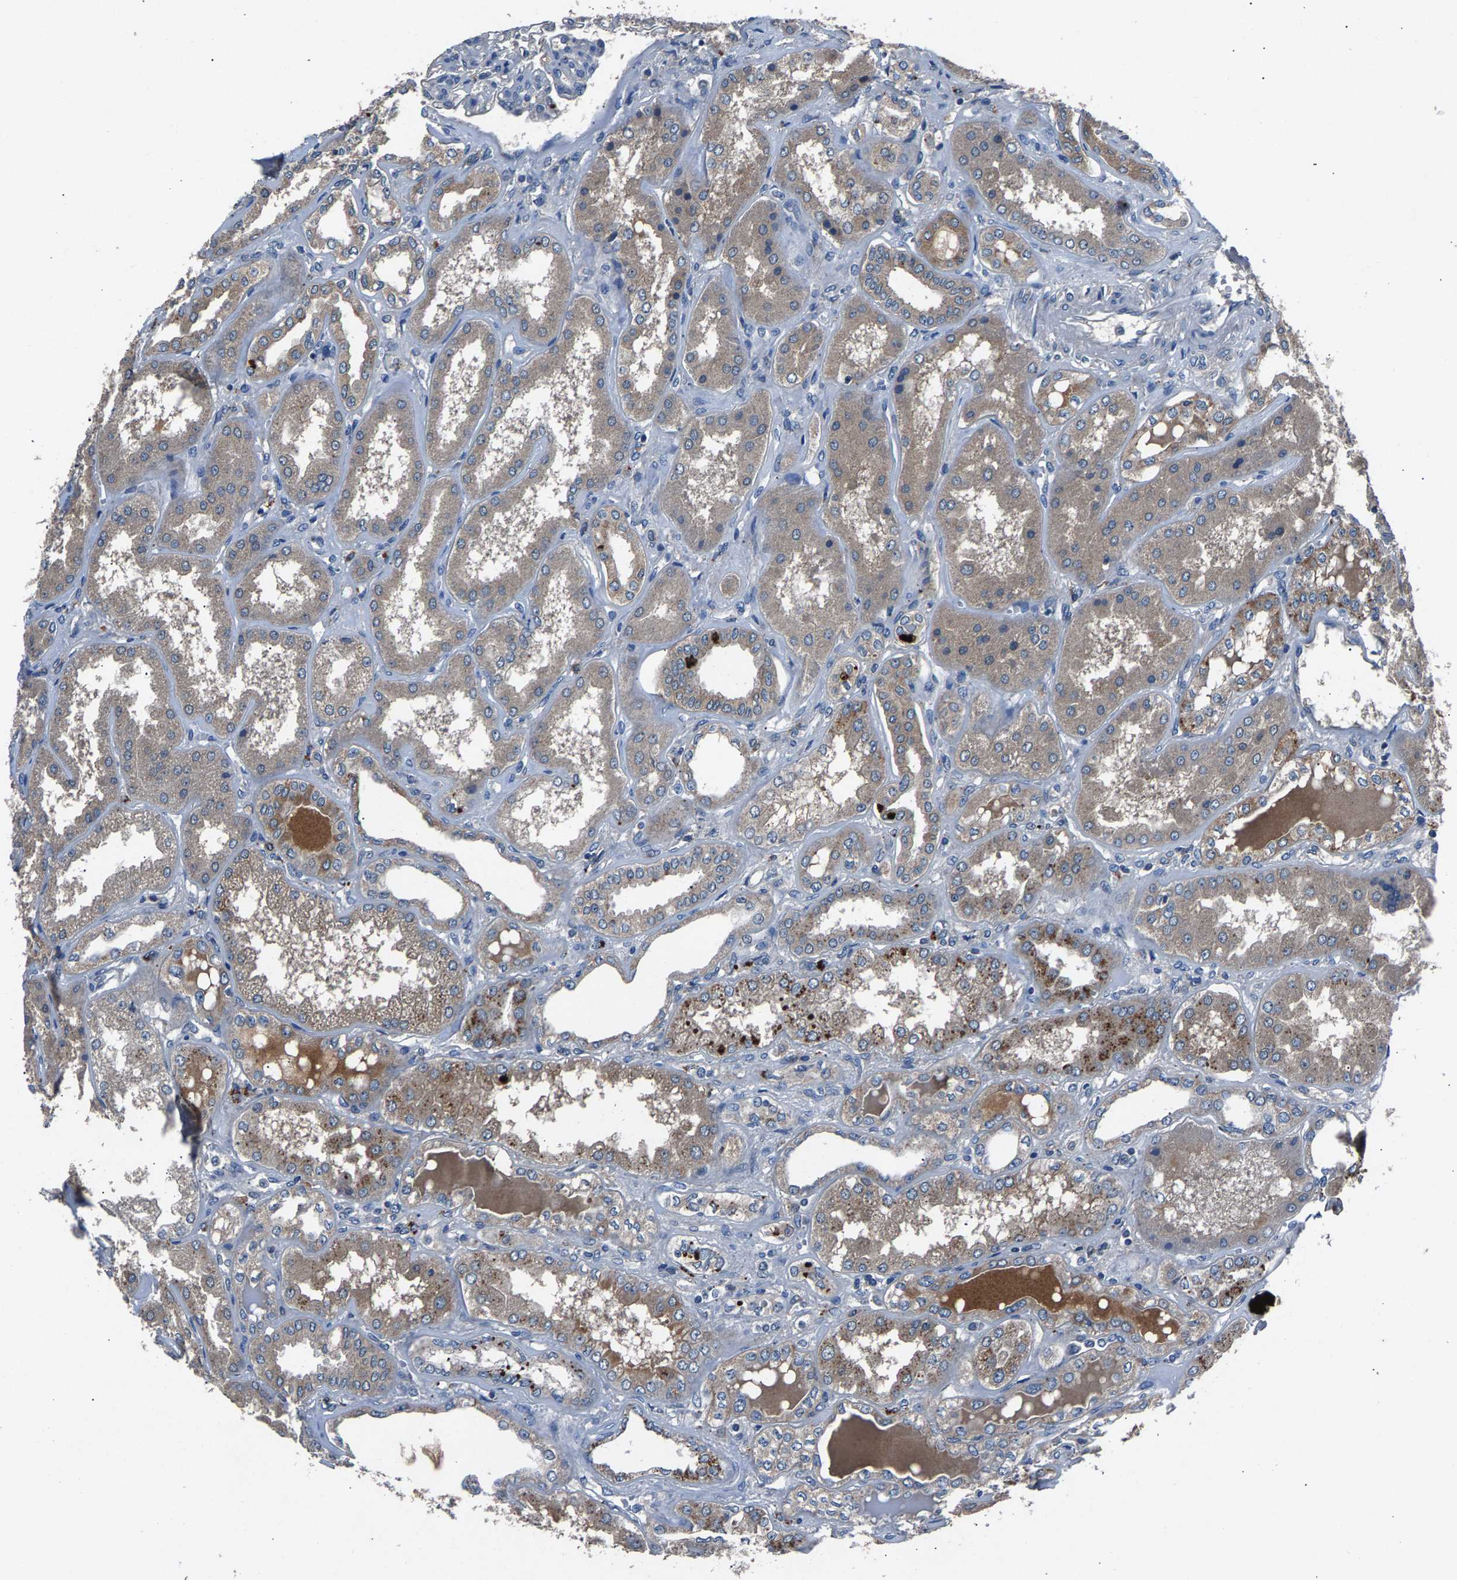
{"staining": {"intensity": "weak", "quantity": "25%-75%", "location": "cytoplasmic/membranous"}, "tissue": "kidney", "cell_type": "Cells in glomeruli", "image_type": "normal", "snomed": [{"axis": "morphology", "description": "Normal tissue, NOS"}, {"axis": "topography", "description": "Kidney"}], "caption": "Benign kidney displays weak cytoplasmic/membranous positivity in approximately 25%-75% of cells in glomeruli.", "gene": "PRXL2C", "patient": {"sex": "female", "age": 56}}